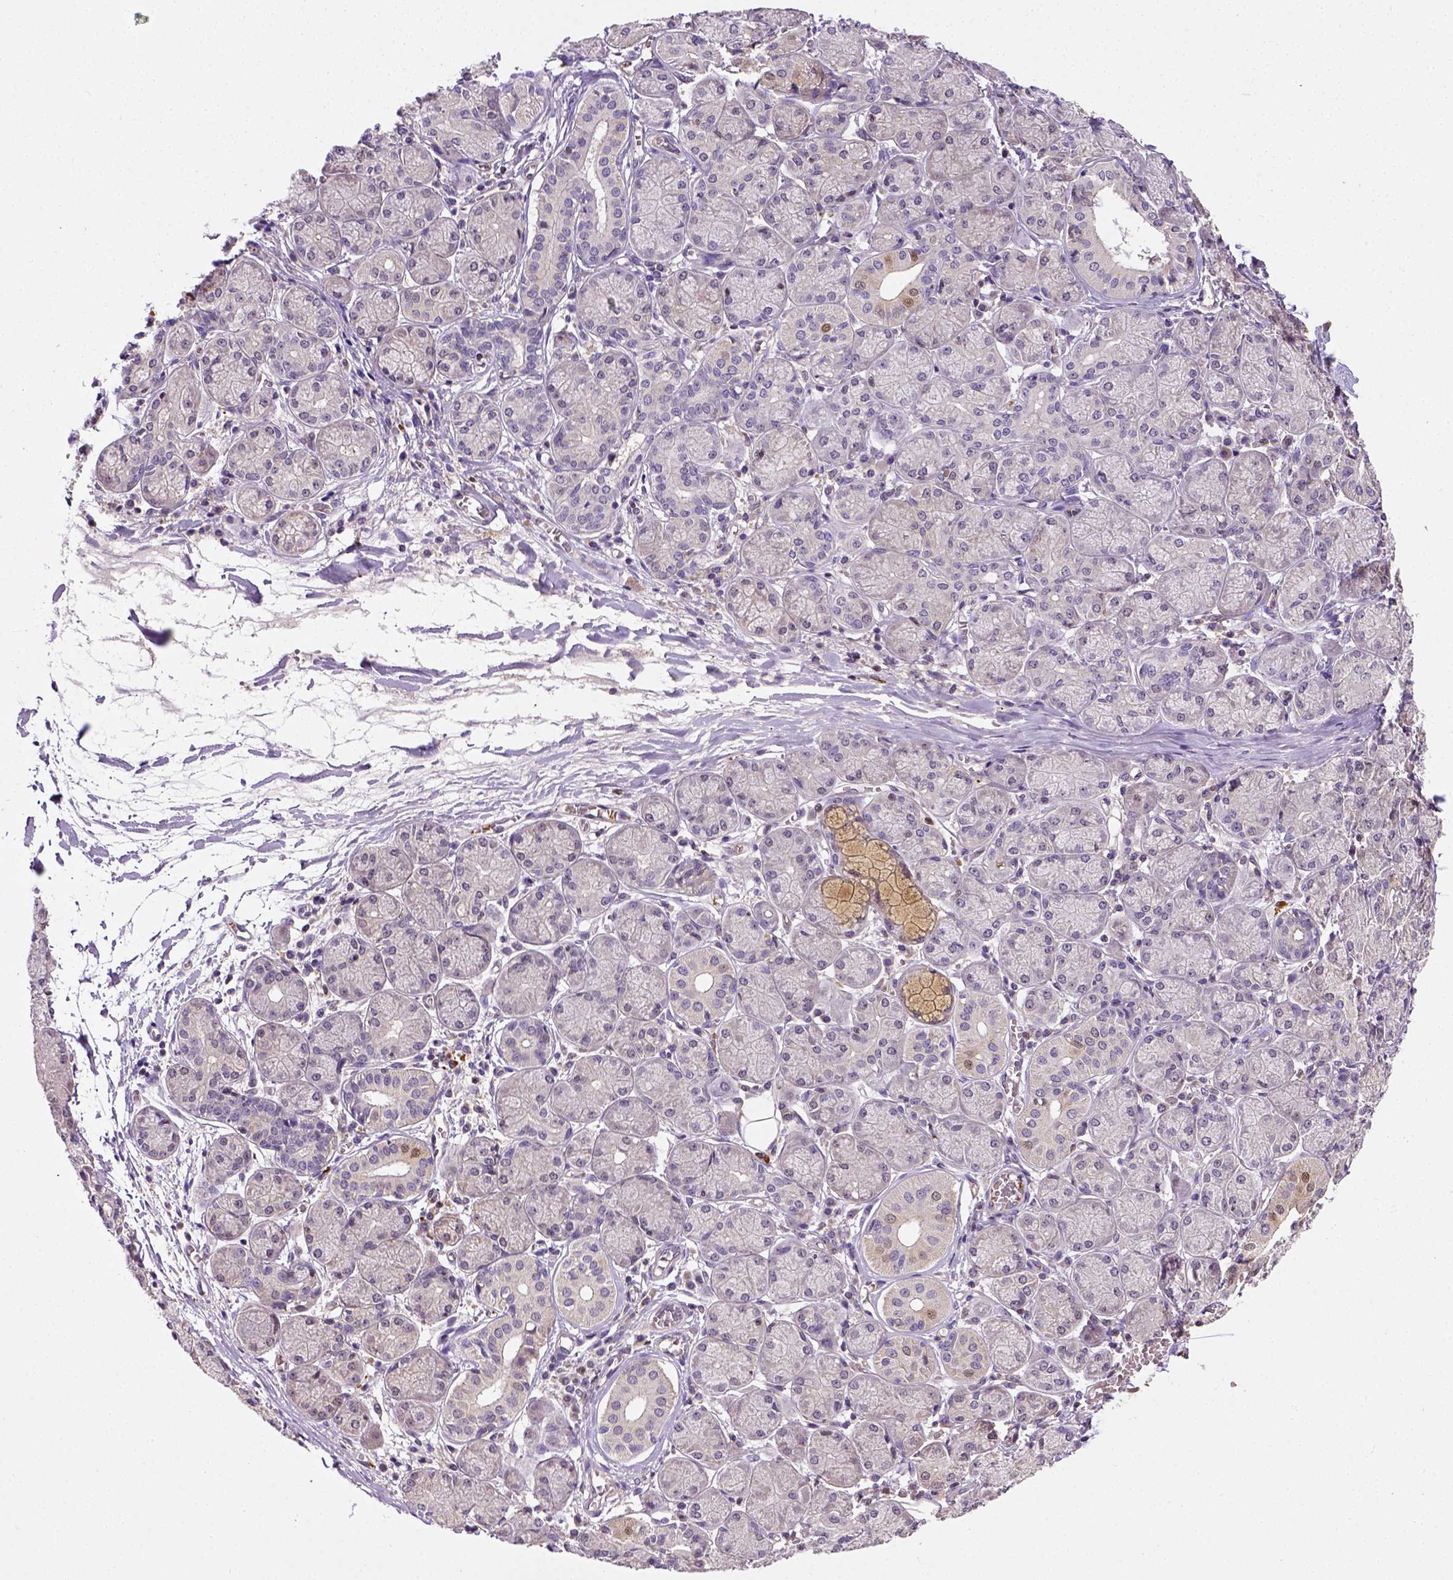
{"staining": {"intensity": "strong", "quantity": "<25%", "location": "cytoplasmic/membranous"}, "tissue": "salivary gland", "cell_type": "Glandular cells", "image_type": "normal", "snomed": [{"axis": "morphology", "description": "Normal tissue, NOS"}, {"axis": "topography", "description": "Salivary gland"}, {"axis": "topography", "description": "Peripheral nerve tissue"}], "caption": "Protein staining by immunohistochemistry (IHC) shows strong cytoplasmic/membranous expression in approximately <25% of glandular cells in unremarkable salivary gland. The protein is stained brown, and the nuclei are stained in blue (DAB (3,3'-diaminobenzidine) IHC with brightfield microscopy, high magnification).", "gene": "MATK", "patient": {"sex": "female", "age": 24}}